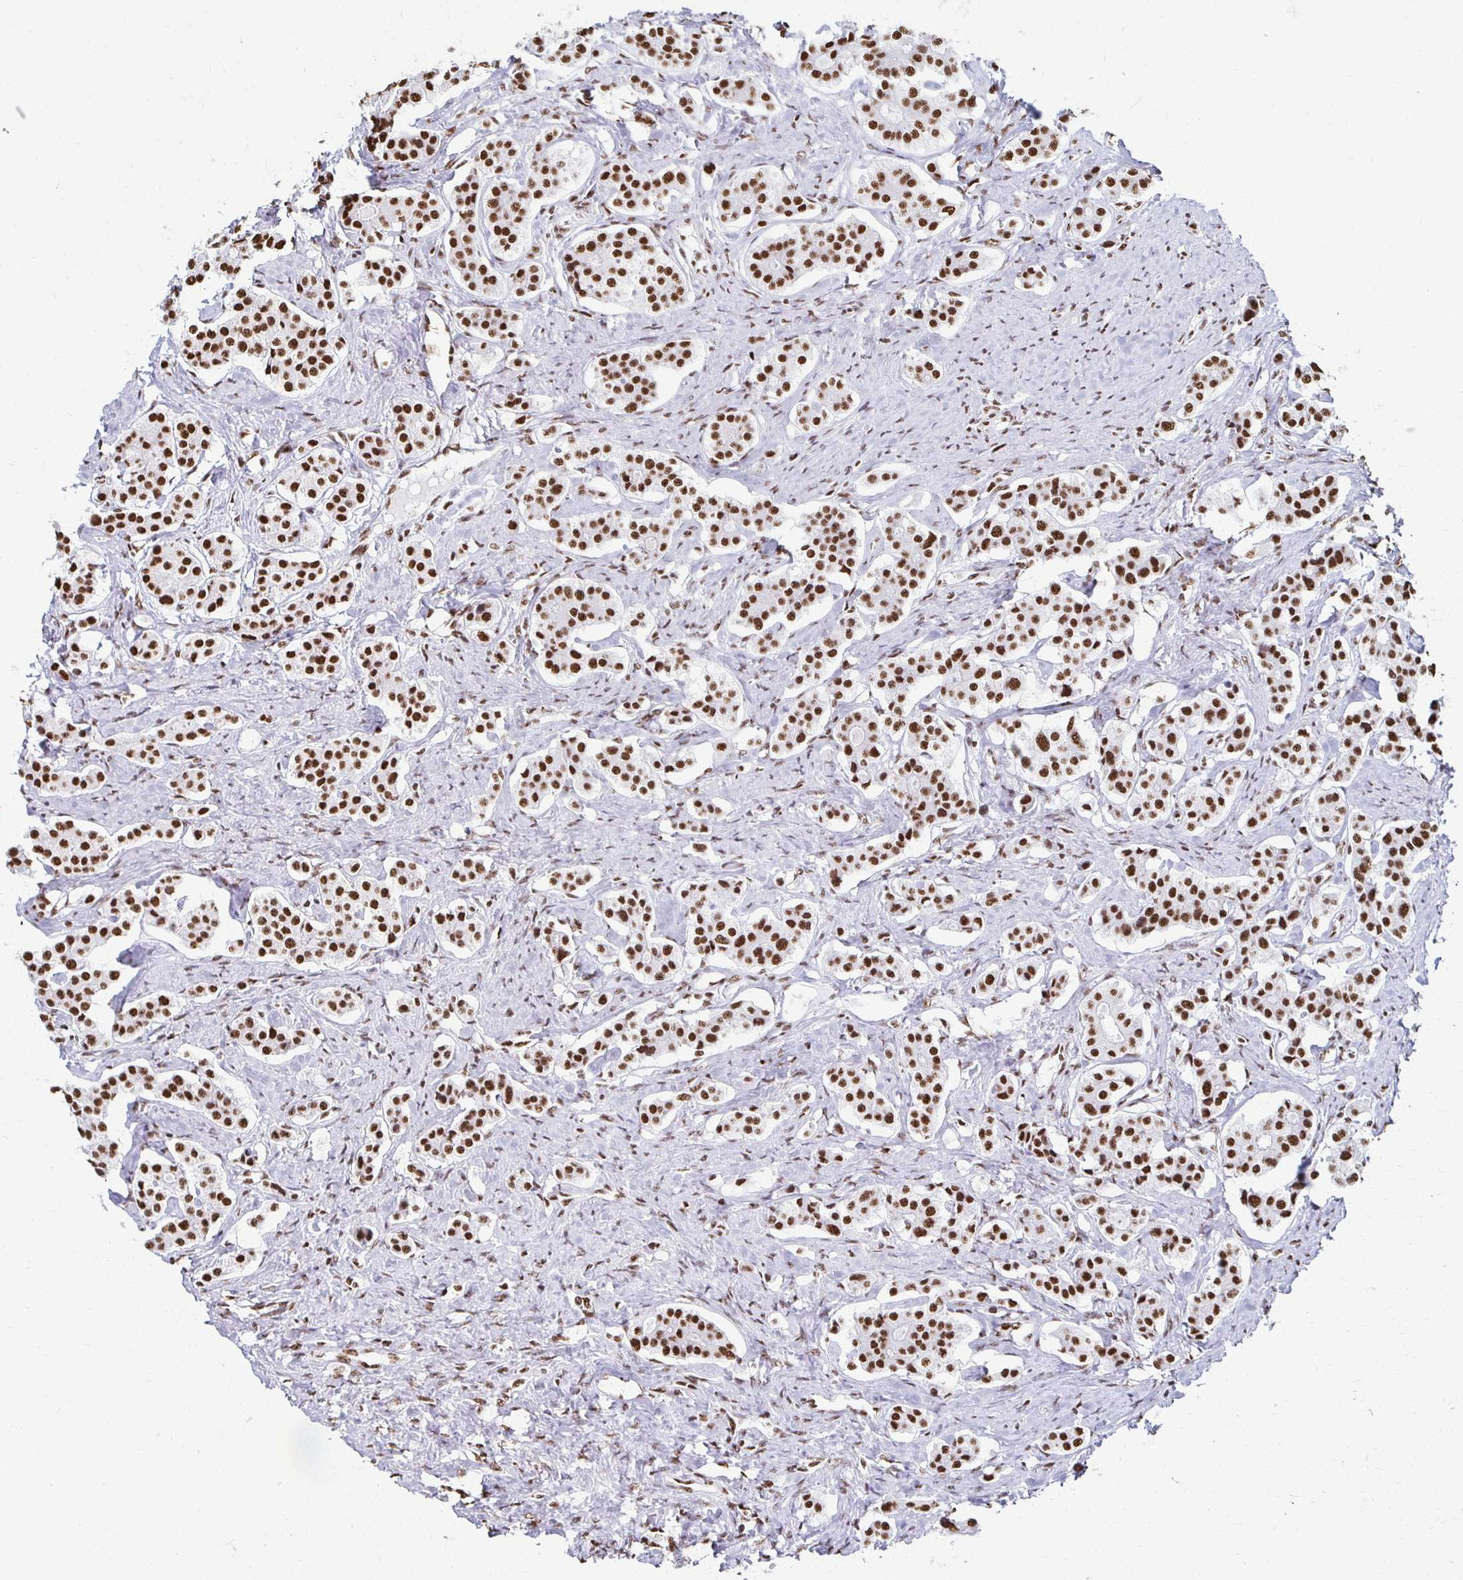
{"staining": {"intensity": "strong", "quantity": ">75%", "location": "nuclear"}, "tissue": "carcinoid", "cell_type": "Tumor cells", "image_type": "cancer", "snomed": [{"axis": "morphology", "description": "Carcinoid, malignant, NOS"}, {"axis": "topography", "description": "Small intestine"}], "caption": "Strong nuclear staining is identified in approximately >75% of tumor cells in carcinoid.", "gene": "NONO", "patient": {"sex": "male", "age": 63}}